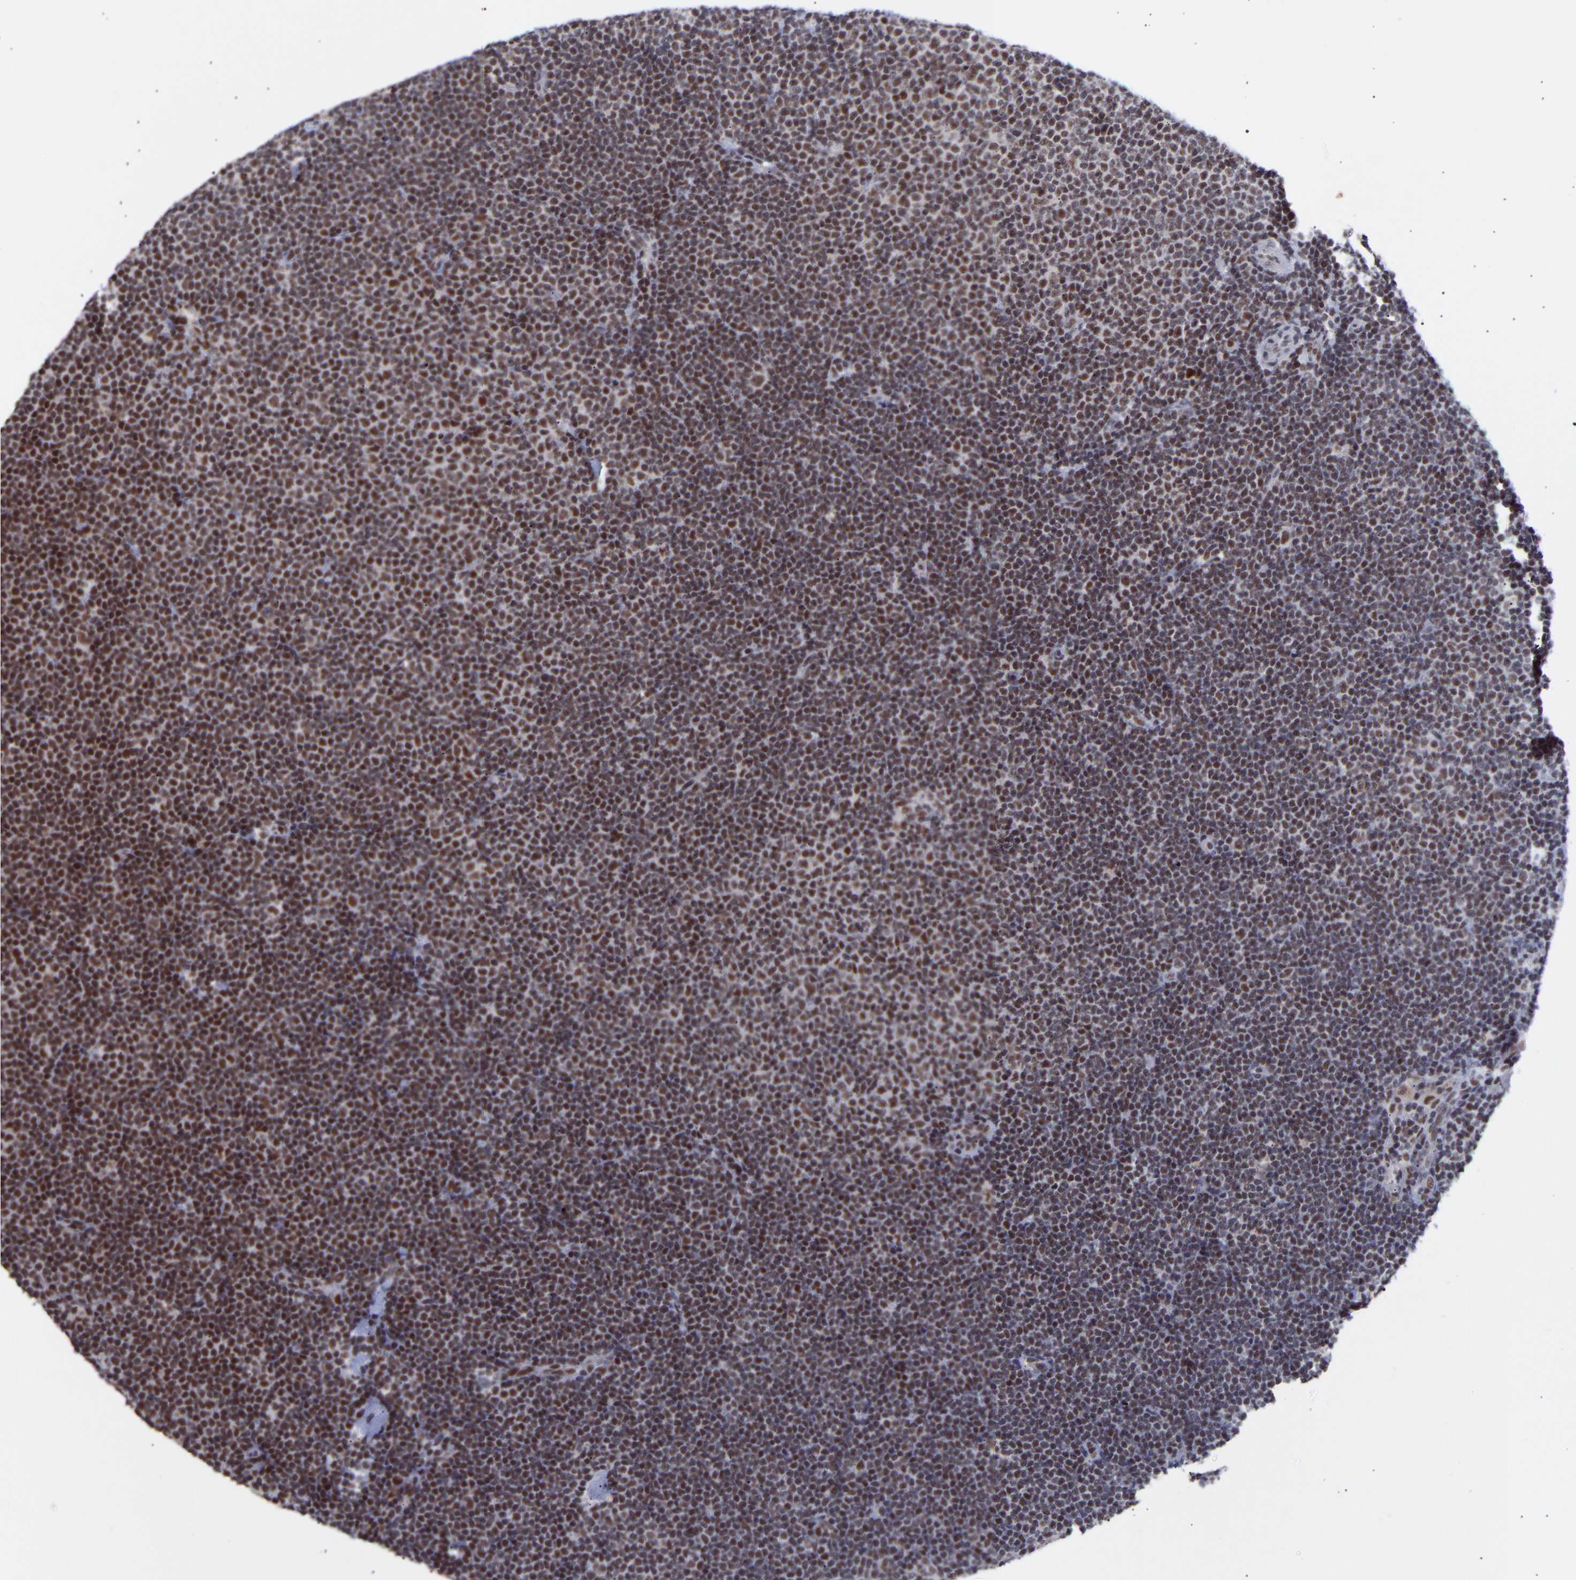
{"staining": {"intensity": "moderate", "quantity": ">75%", "location": "nuclear"}, "tissue": "lymphoma", "cell_type": "Tumor cells", "image_type": "cancer", "snomed": [{"axis": "morphology", "description": "Malignant lymphoma, non-Hodgkin's type, Low grade"}, {"axis": "topography", "description": "Lymph node"}], "caption": "Tumor cells demonstrate medium levels of moderate nuclear expression in about >75% of cells in human malignant lymphoma, non-Hodgkin's type (low-grade).", "gene": "RBM15", "patient": {"sex": "female", "age": 53}}